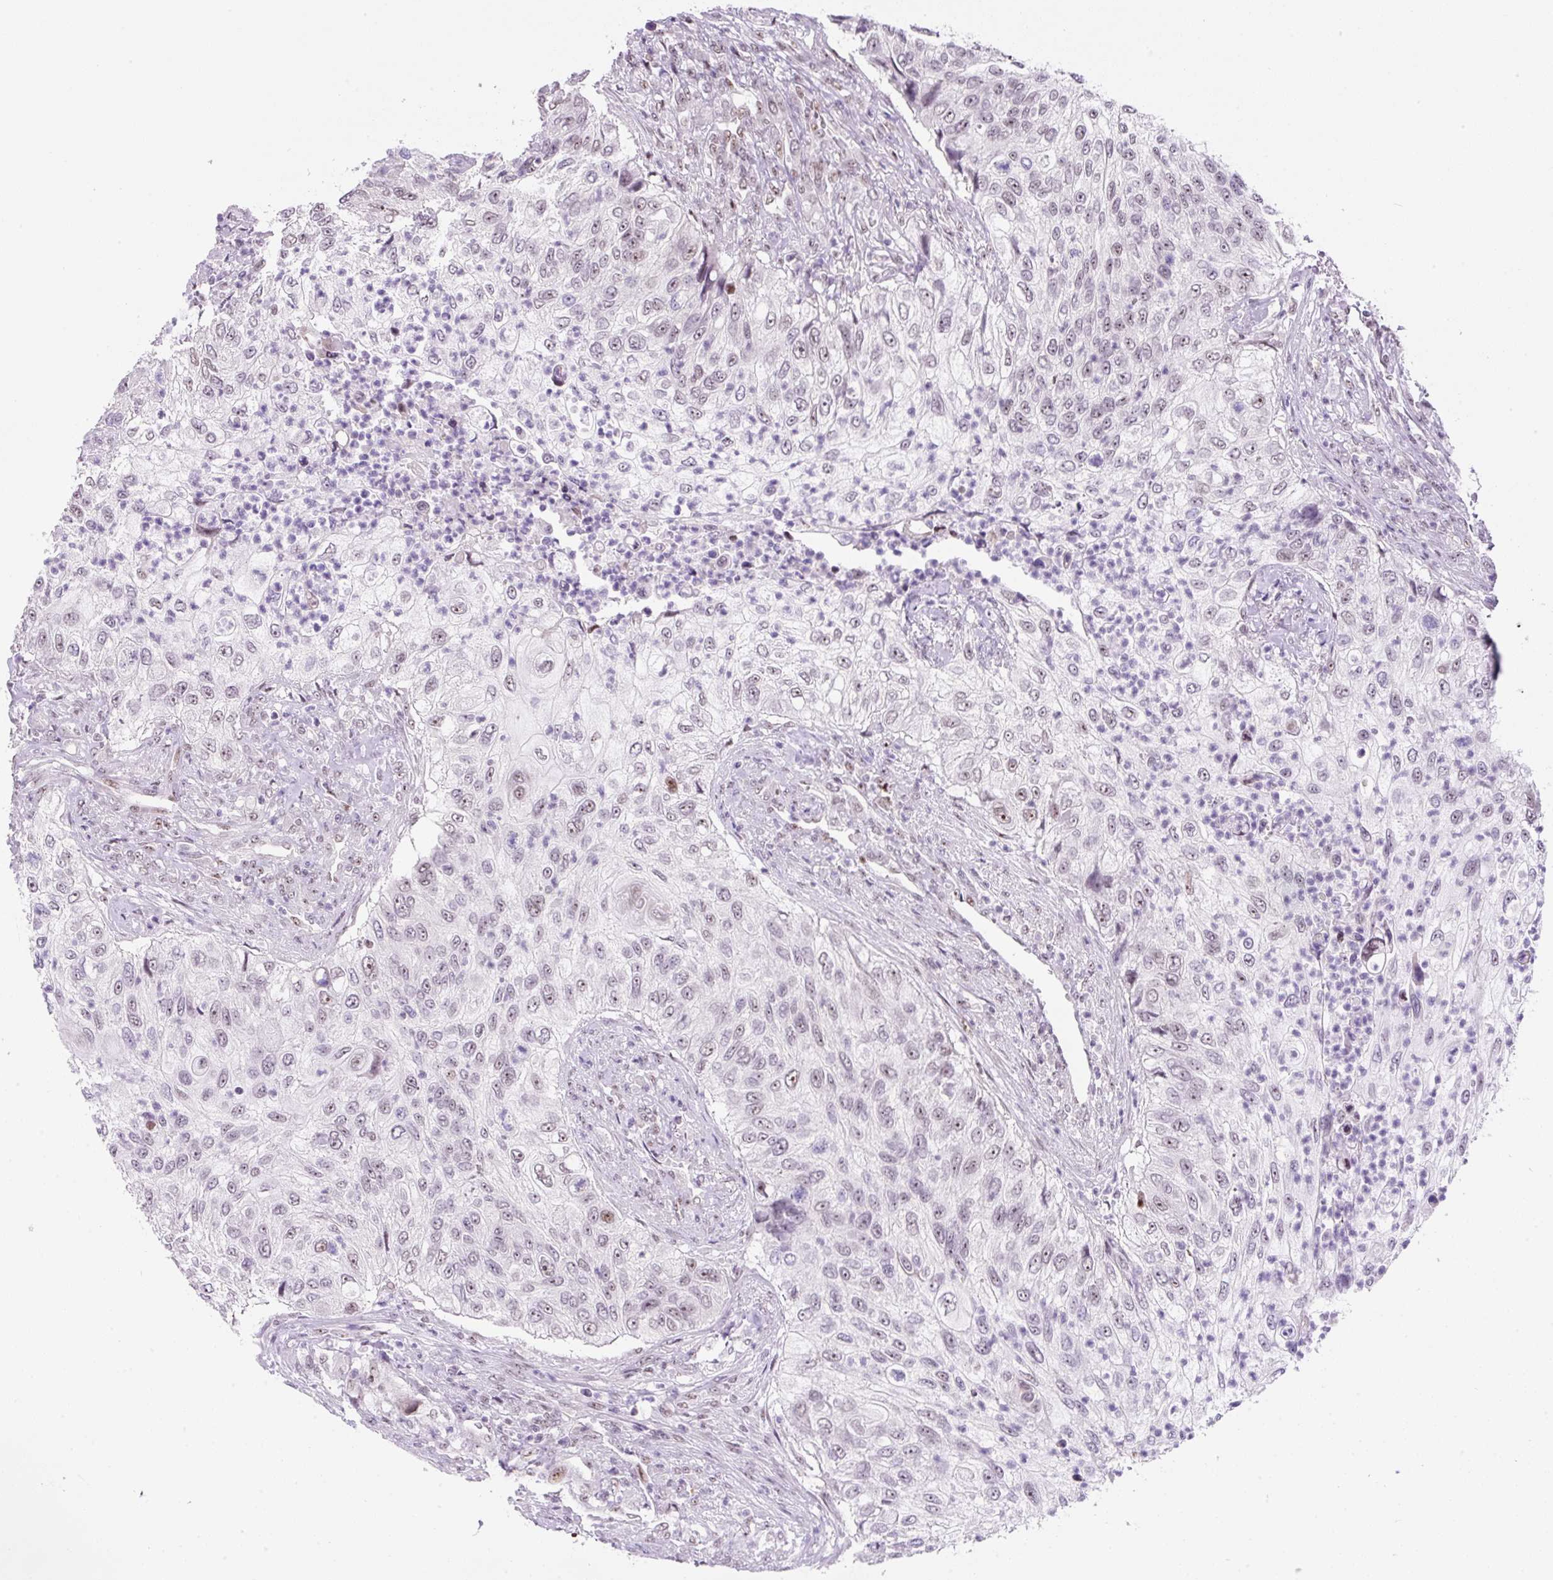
{"staining": {"intensity": "weak", "quantity": "<25%", "location": "nuclear"}, "tissue": "urothelial cancer", "cell_type": "Tumor cells", "image_type": "cancer", "snomed": [{"axis": "morphology", "description": "Urothelial carcinoma, High grade"}, {"axis": "topography", "description": "Urinary bladder"}], "caption": "This is a histopathology image of IHC staining of urothelial cancer, which shows no positivity in tumor cells.", "gene": "TAF1A", "patient": {"sex": "female", "age": 60}}